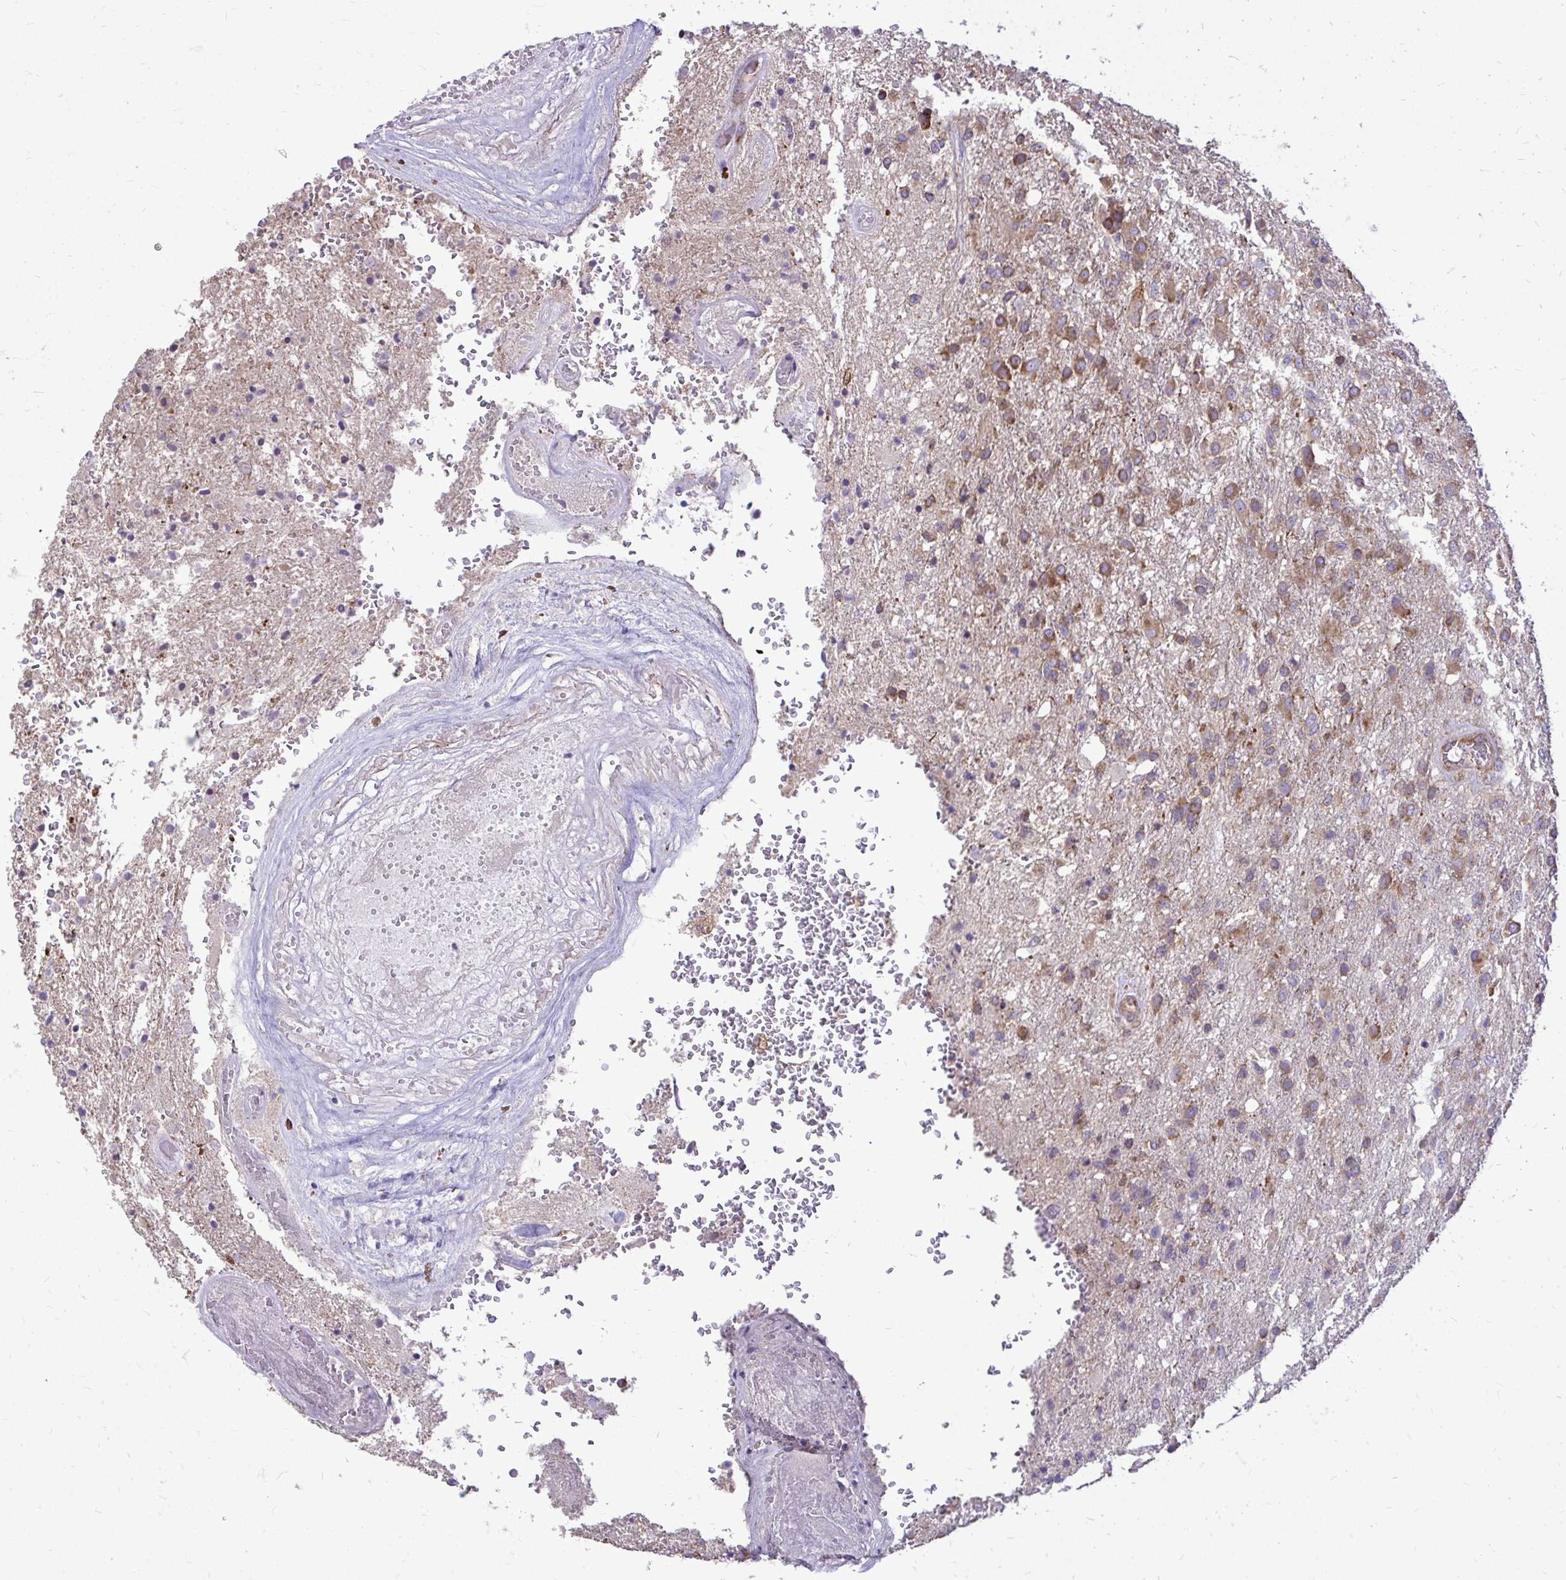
{"staining": {"intensity": "moderate", "quantity": "25%-75%", "location": "cytoplasmic/membranous"}, "tissue": "glioma", "cell_type": "Tumor cells", "image_type": "cancer", "snomed": [{"axis": "morphology", "description": "Glioma, malignant, High grade"}, {"axis": "topography", "description": "Brain"}], "caption": "This image shows malignant glioma (high-grade) stained with immunohistochemistry (IHC) to label a protein in brown. The cytoplasmic/membranous of tumor cells show moderate positivity for the protein. Nuclei are counter-stained blue.", "gene": "FMR1", "patient": {"sex": "female", "age": 74}}